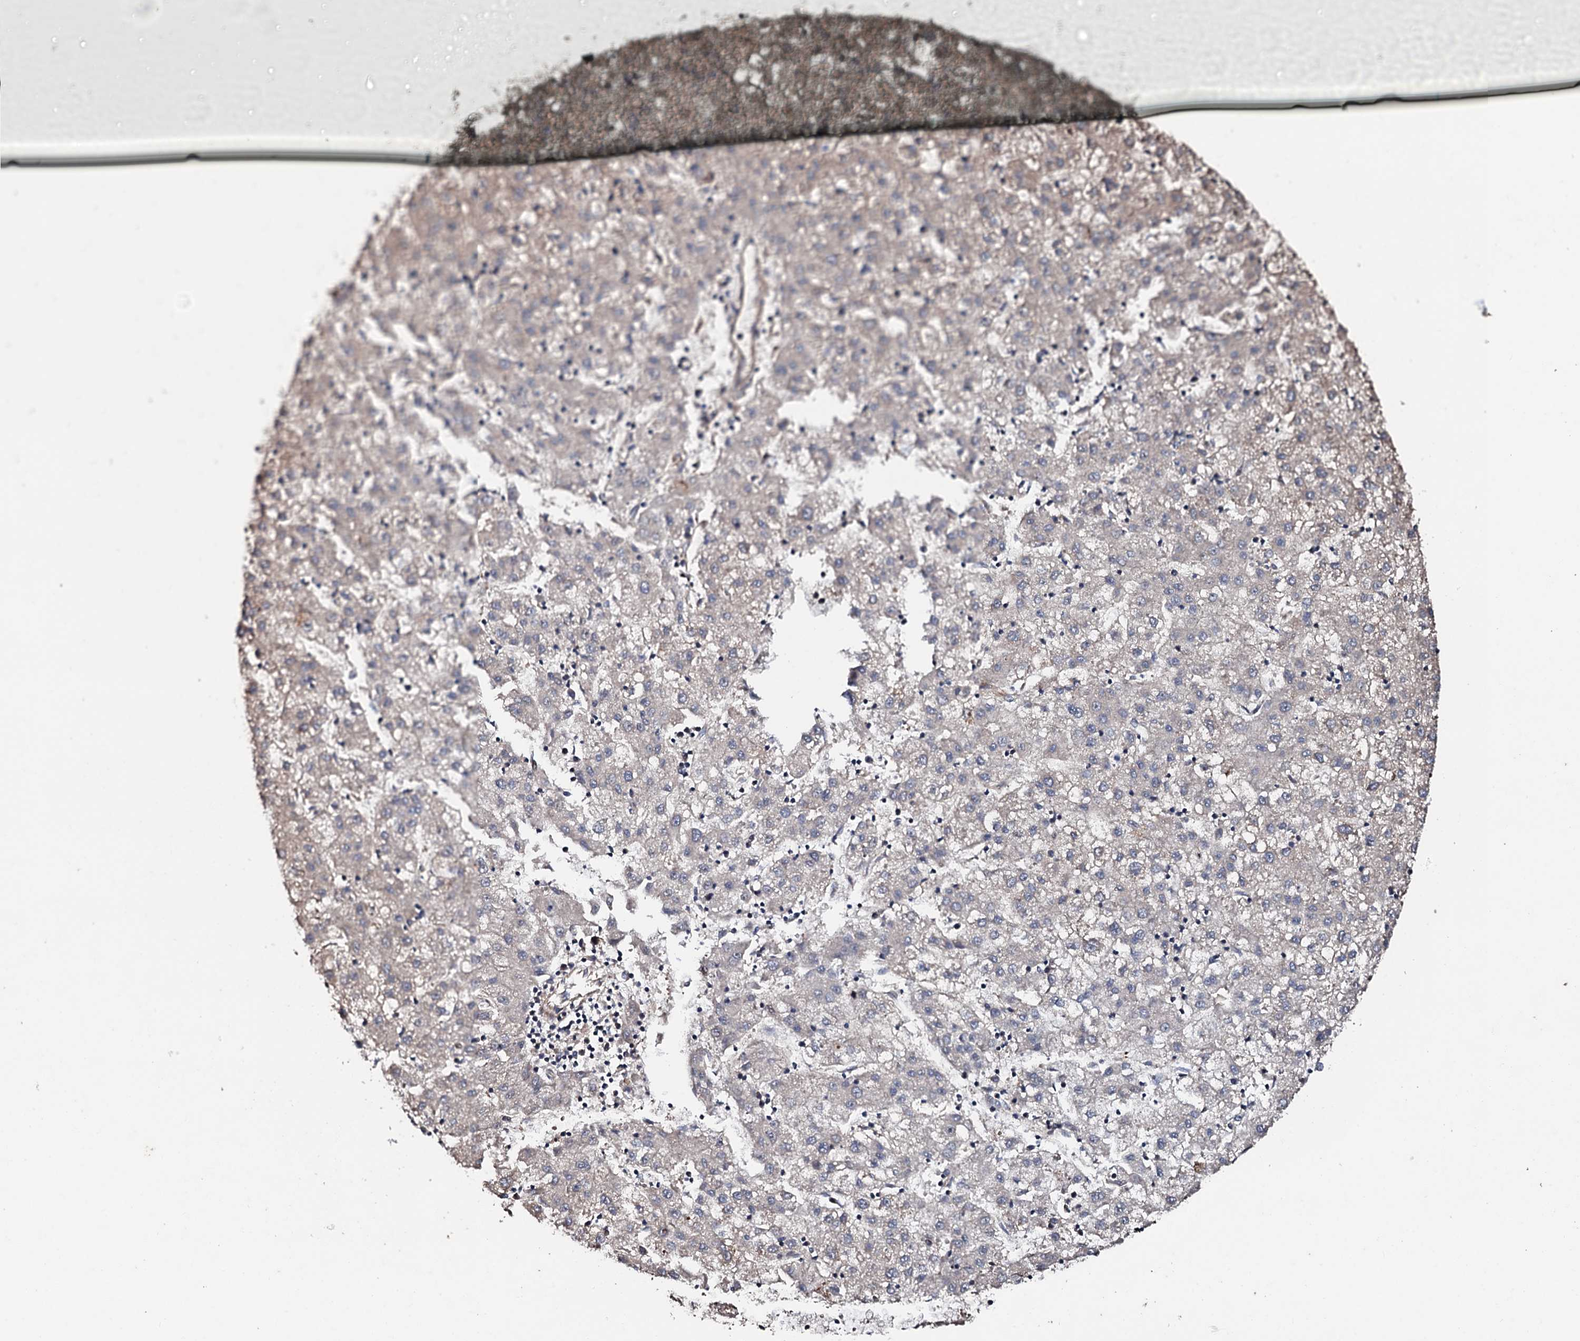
{"staining": {"intensity": "negative", "quantity": "none", "location": "none"}, "tissue": "liver cancer", "cell_type": "Tumor cells", "image_type": "cancer", "snomed": [{"axis": "morphology", "description": "Carcinoma, Hepatocellular, NOS"}, {"axis": "topography", "description": "Liver"}], "caption": "High power microscopy histopathology image of an immunohistochemistry (IHC) histopathology image of hepatocellular carcinoma (liver), revealing no significant expression in tumor cells.", "gene": "CKAP5", "patient": {"sex": "male", "age": 72}}